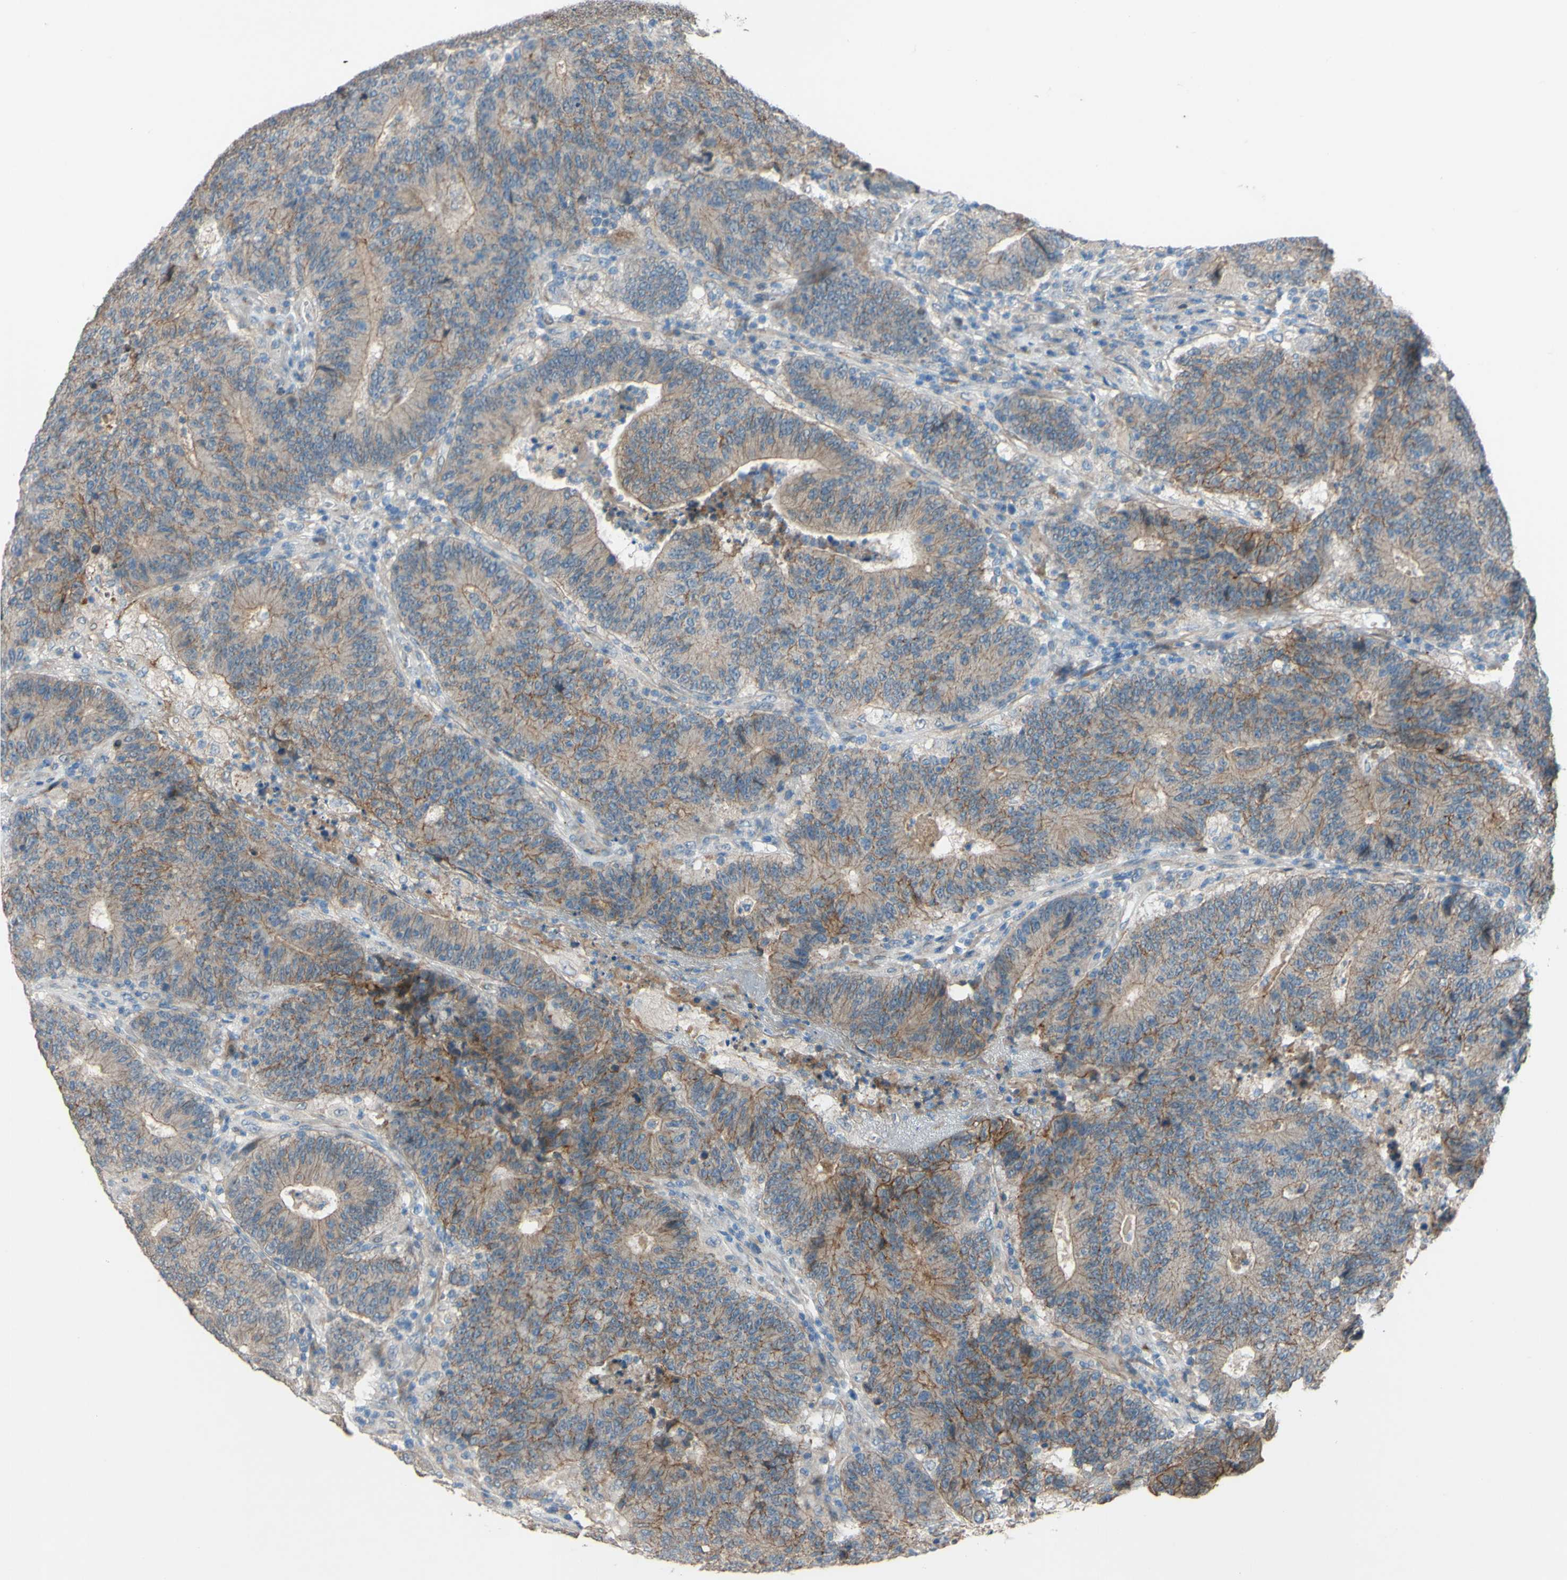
{"staining": {"intensity": "weak", "quantity": ">75%", "location": "cytoplasmic/membranous"}, "tissue": "colorectal cancer", "cell_type": "Tumor cells", "image_type": "cancer", "snomed": [{"axis": "morphology", "description": "Normal tissue, NOS"}, {"axis": "morphology", "description": "Adenocarcinoma, NOS"}, {"axis": "topography", "description": "Colon"}], "caption": "Protein expression analysis of human colorectal cancer (adenocarcinoma) reveals weak cytoplasmic/membranous staining in approximately >75% of tumor cells.", "gene": "CDCP1", "patient": {"sex": "female", "age": 75}}